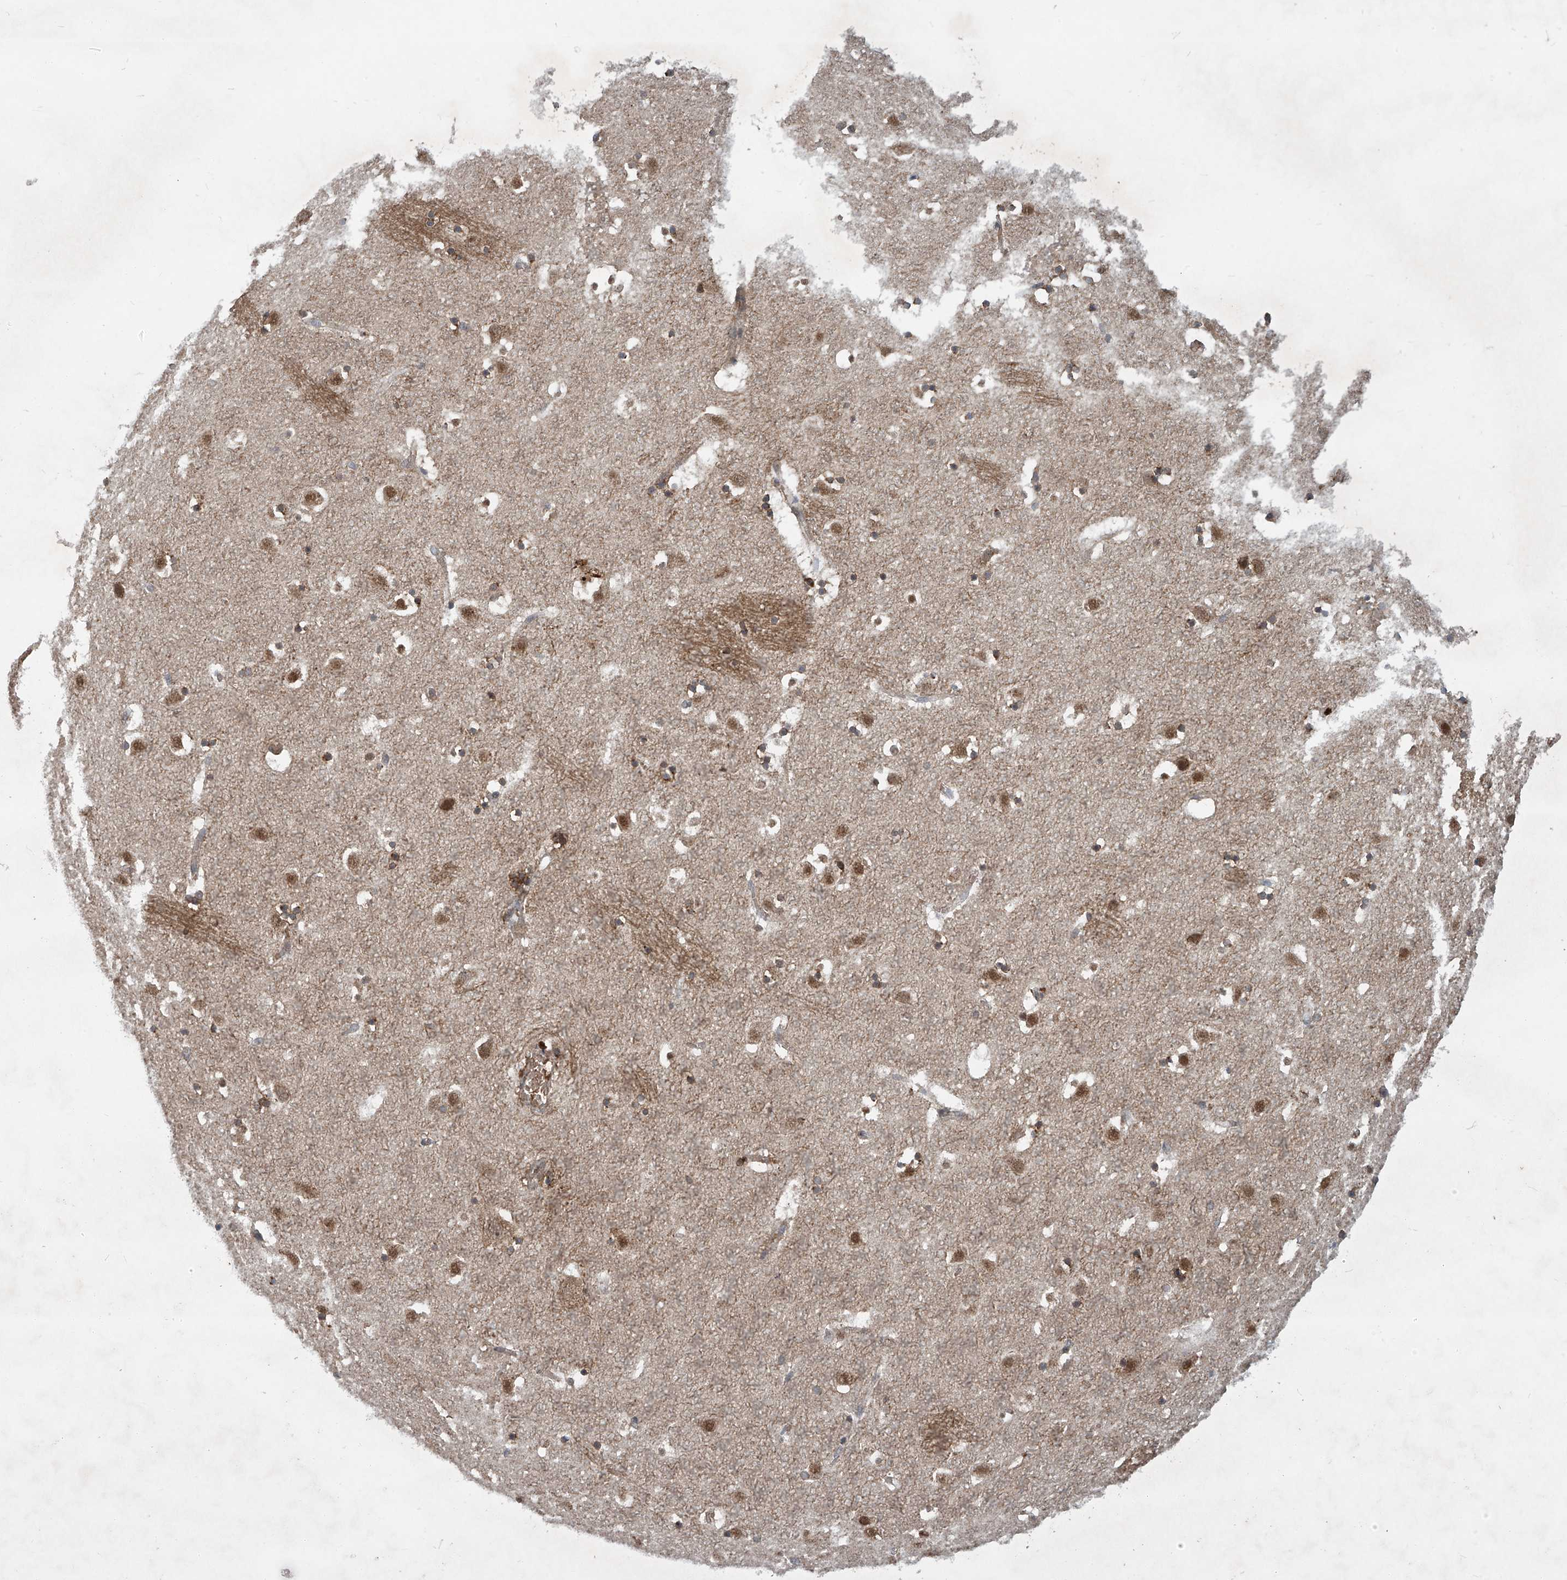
{"staining": {"intensity": "moderate", "quantity": "25%-75%", "location": "cytoplasmic/membranous,nuclear"}, "tissue": "caudate", "cell_type": "Glial cells", "image_type": "normal", "snomed": [{"axis": "morphology", "description": "Normal tissue, NOS"}, {"axis": "topography", "description": "Lateral ventricle wall"}], "caption": "Glial cells demonstrate medium levels of moderate cytoplasmic/membranous,nuclear expression in approximately 25%-75% of cells in unremarkable human caudate.", "gene": "ZDHHC9", "patient": {"sex": "male", "age": 45}}